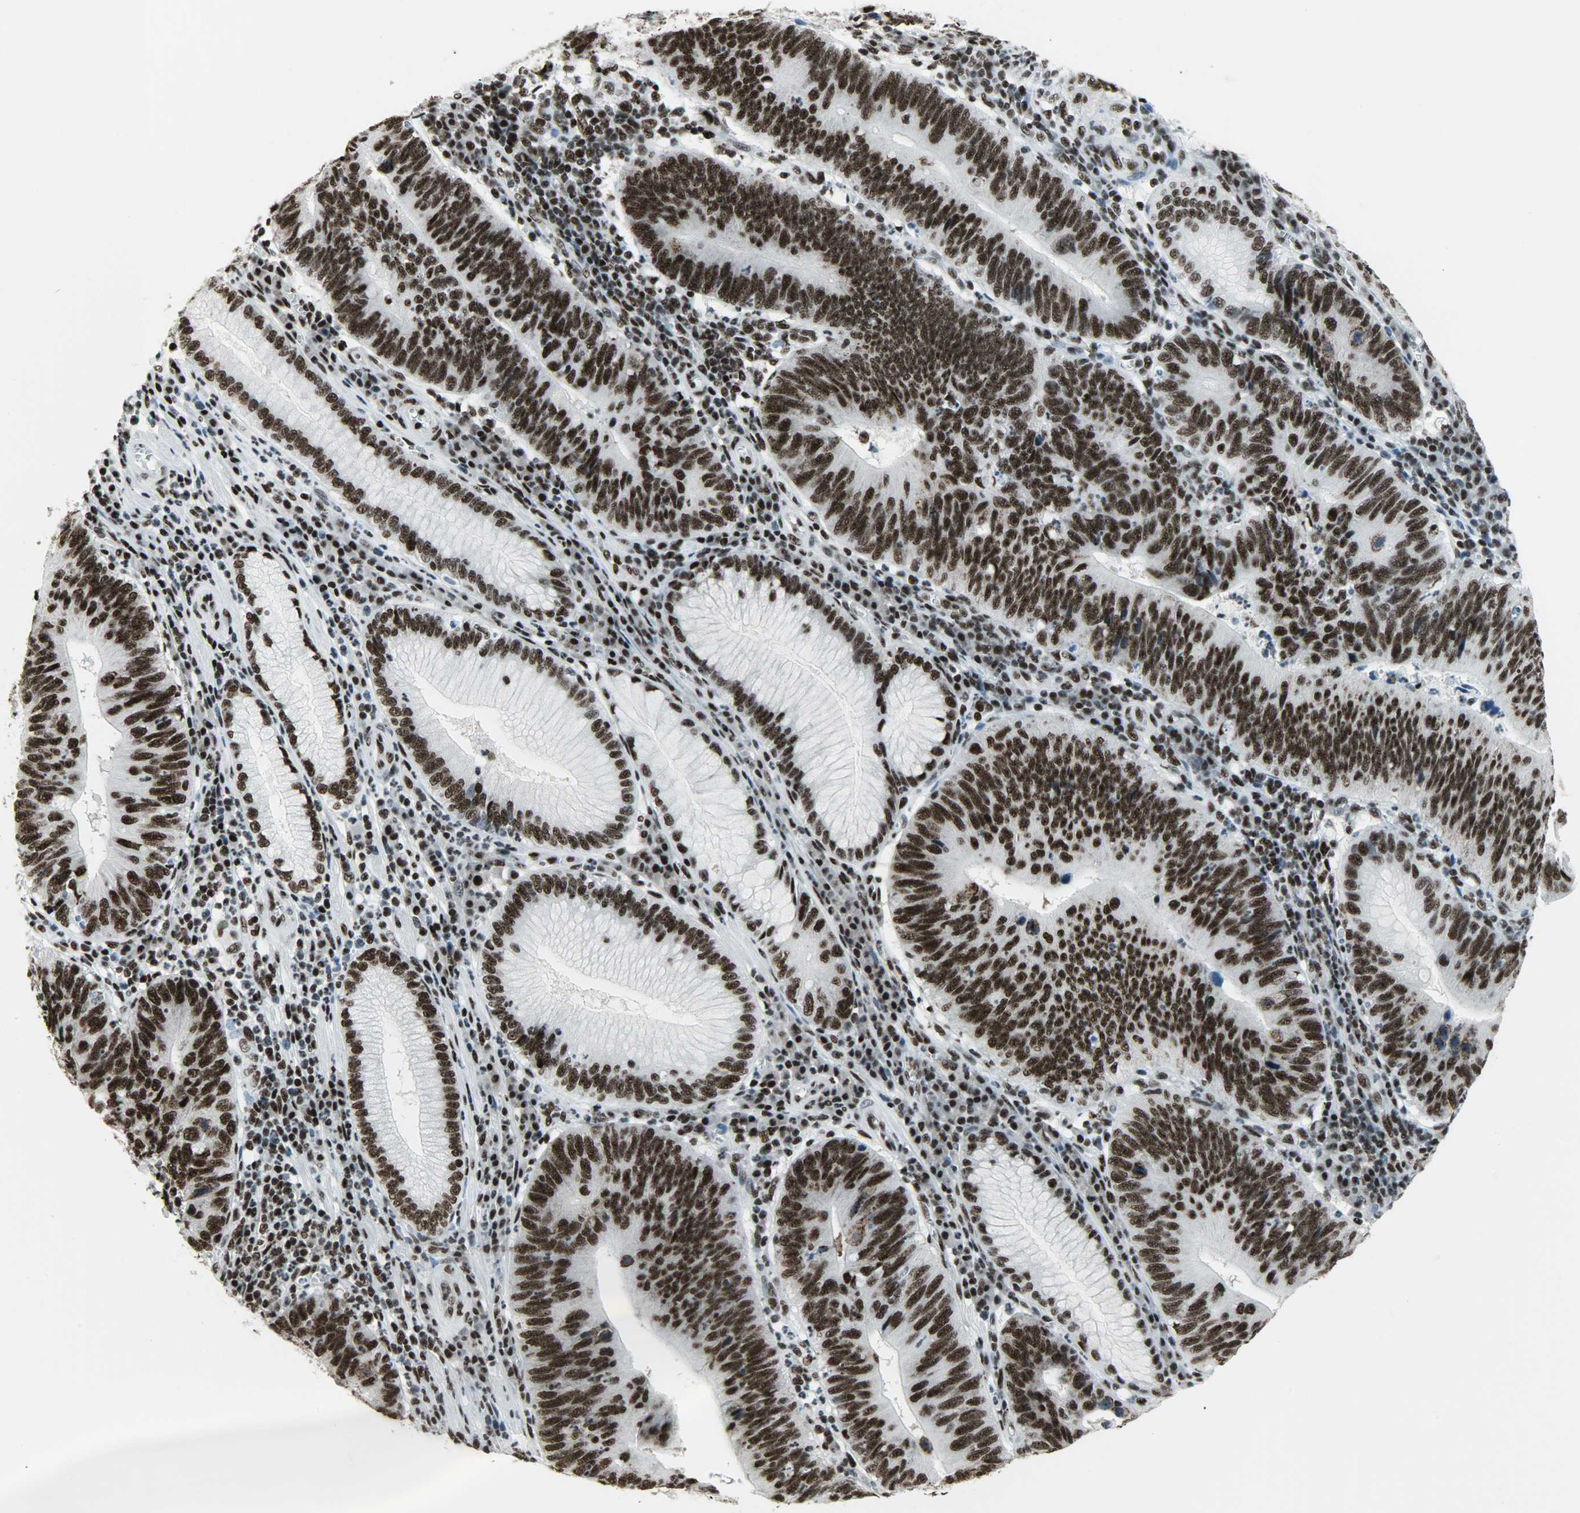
{"staining": {"intensity": "strong", "quantity": ">75%", "location": "nuclear"}, "tissue": "stomach cancer", "cell_type": "Tumor cells", "image_type": "cancer", "snomed": [{"axis": "morphology", "description": "Adenocarcinoma, NOS"}, {"axis": "topography", "description": "Stomach"}], "caption": "DAB (3,3'-diaminobenzidine) immunohistochemical staining of human stomach cancer exhibits strong nuclear protein expression in about >75% of tumor cells.", "gene": "SNRPA", "patient": {"sex": "male", "age": 59}}